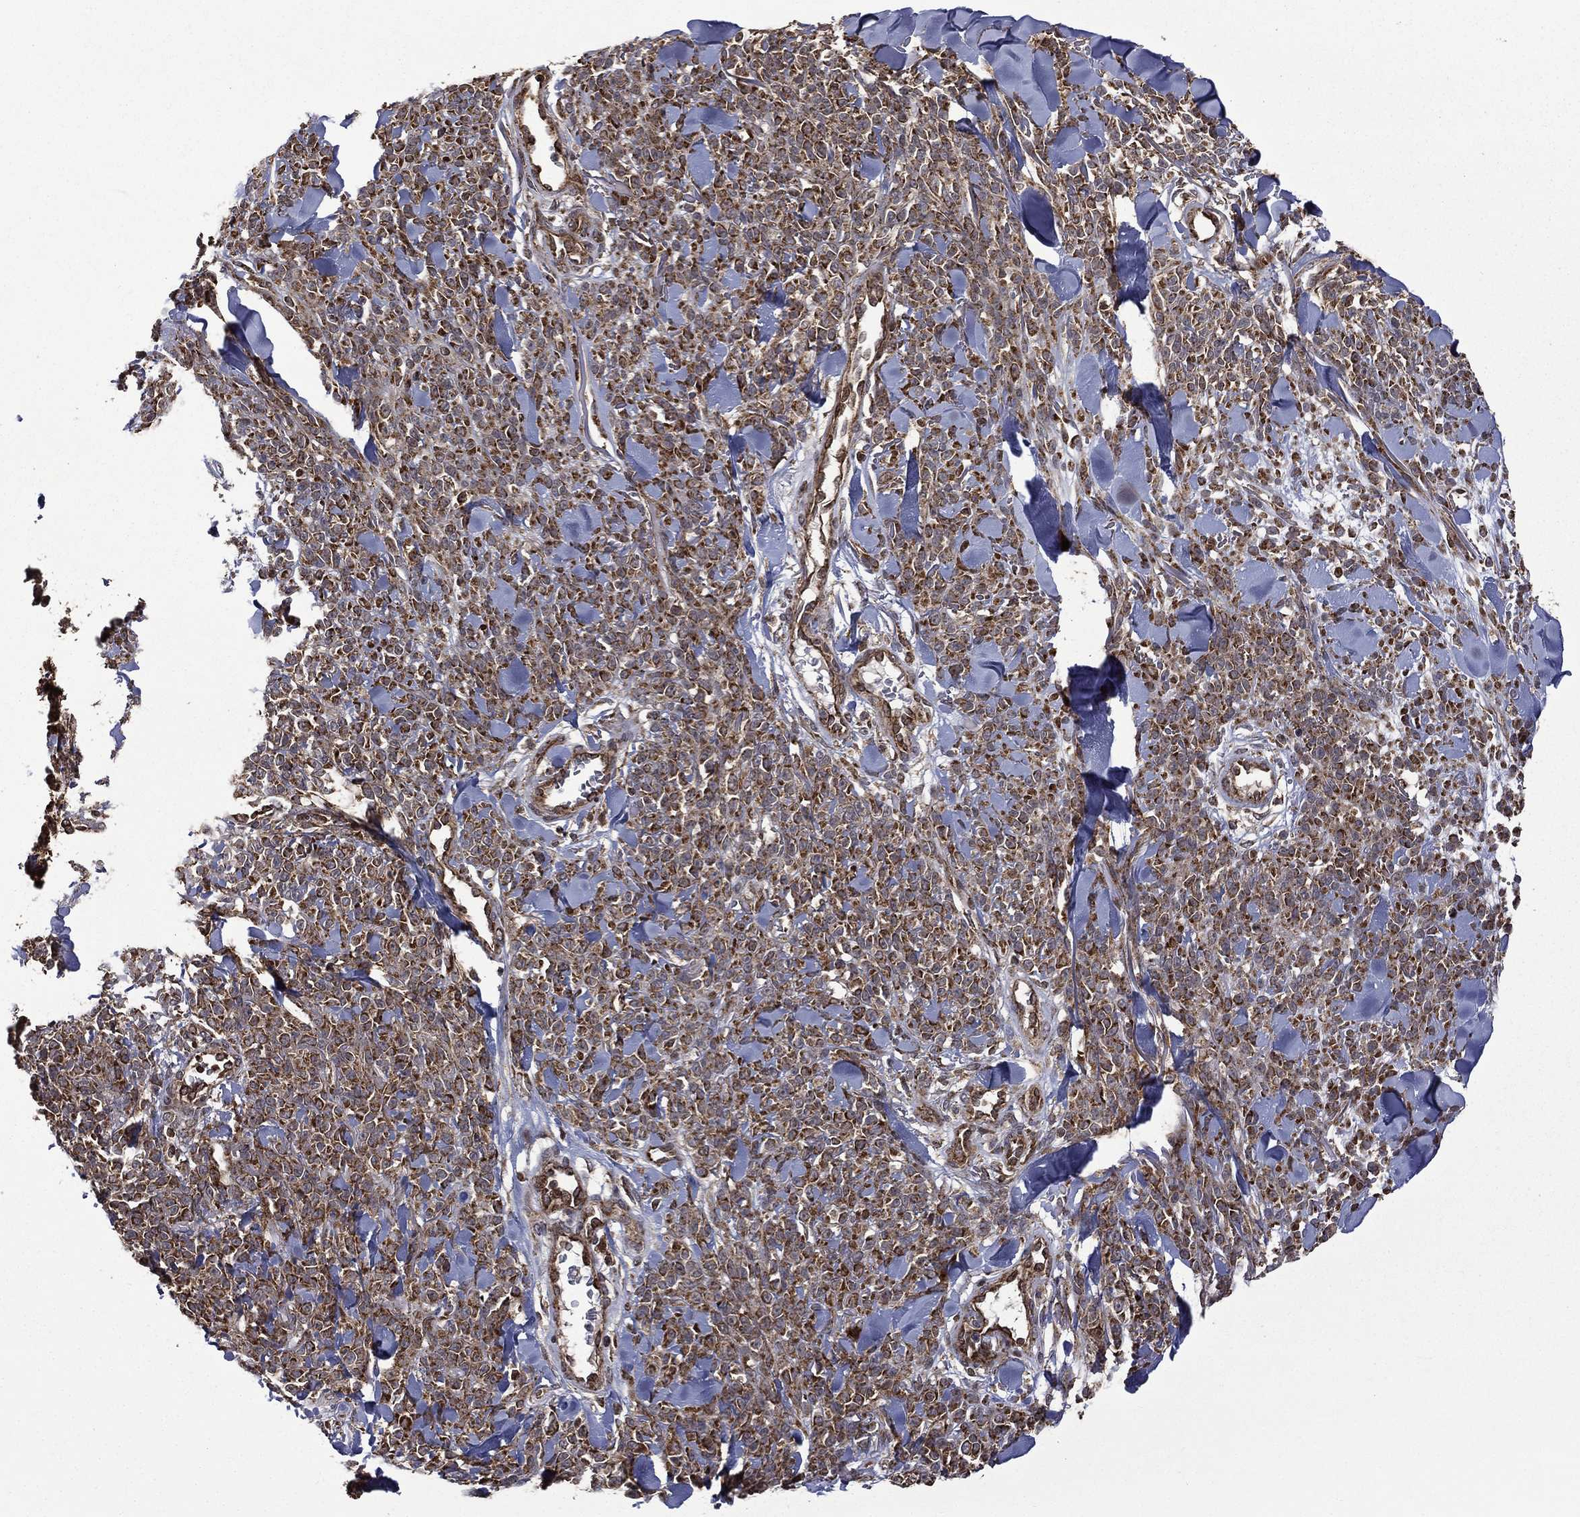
{"staining": {"intensity": "moderate", "quantity": ">75%", "location": "cytoplasmic/membranous"}, "tissue": "melanoma", "cell_type": "Tumor cells", "image_type": "cancer", "snomed": [{"axis": "morphology", "description": "Malignant melanoma, NOS"}, {"axis": "topography", "description": "Skin"}, {"axis": "topography", "description": "Skin of trunk"}], "caption": "A high-resolution photomicrograph shows immunohistochemistry (IHC) staining of melanoma, which displays moderate cytoplasmic/membranous expression in about >75% of tumor cells.", "gene": "GIMAP6", "patient": {"sex": "male", "age": 74}}